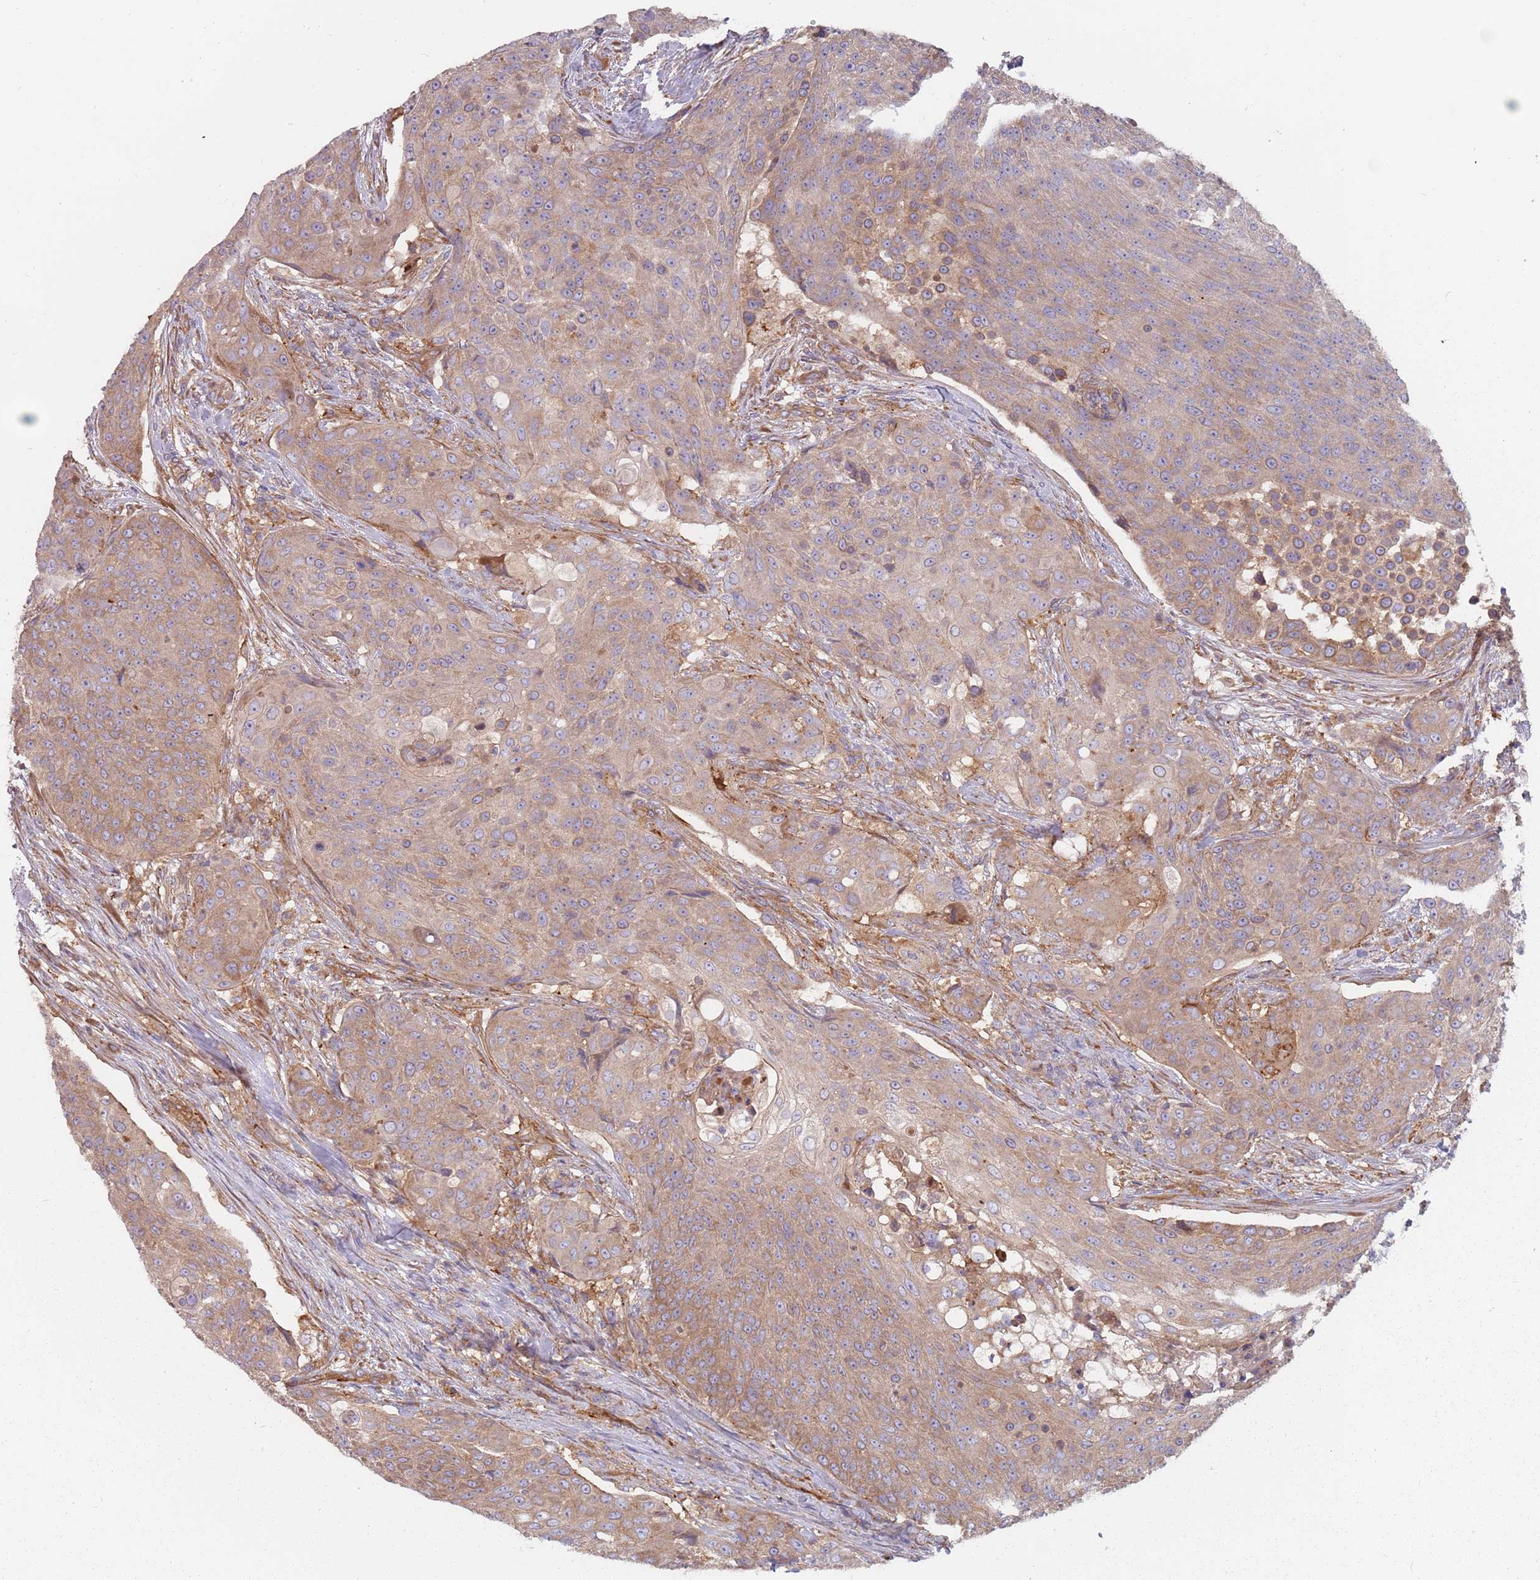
{"staining": {"intensity": "moderate", "quantity": "<25%", "location": "cytoplasmic/membranous"}, "tissue": "urothelial cancer", "cell_type": "Tumor cells", "image_type": "cancer", "snomed": [{"axis": "morphology", "description": "Urothelial carcinoma, High grade"}, {"axis": "topography", "description": "Urinary bladder"}], "caption": "Immunohistochemistry (IHC) photomicrograph of human urothelial cancer stained for a protein (brown), which shows low levels of moderate cytoplasmic/membranous expression in approximately <25% of tumor cells.", "gene": "SPDL1", "patient": {"sex": "female", "age": 63}}